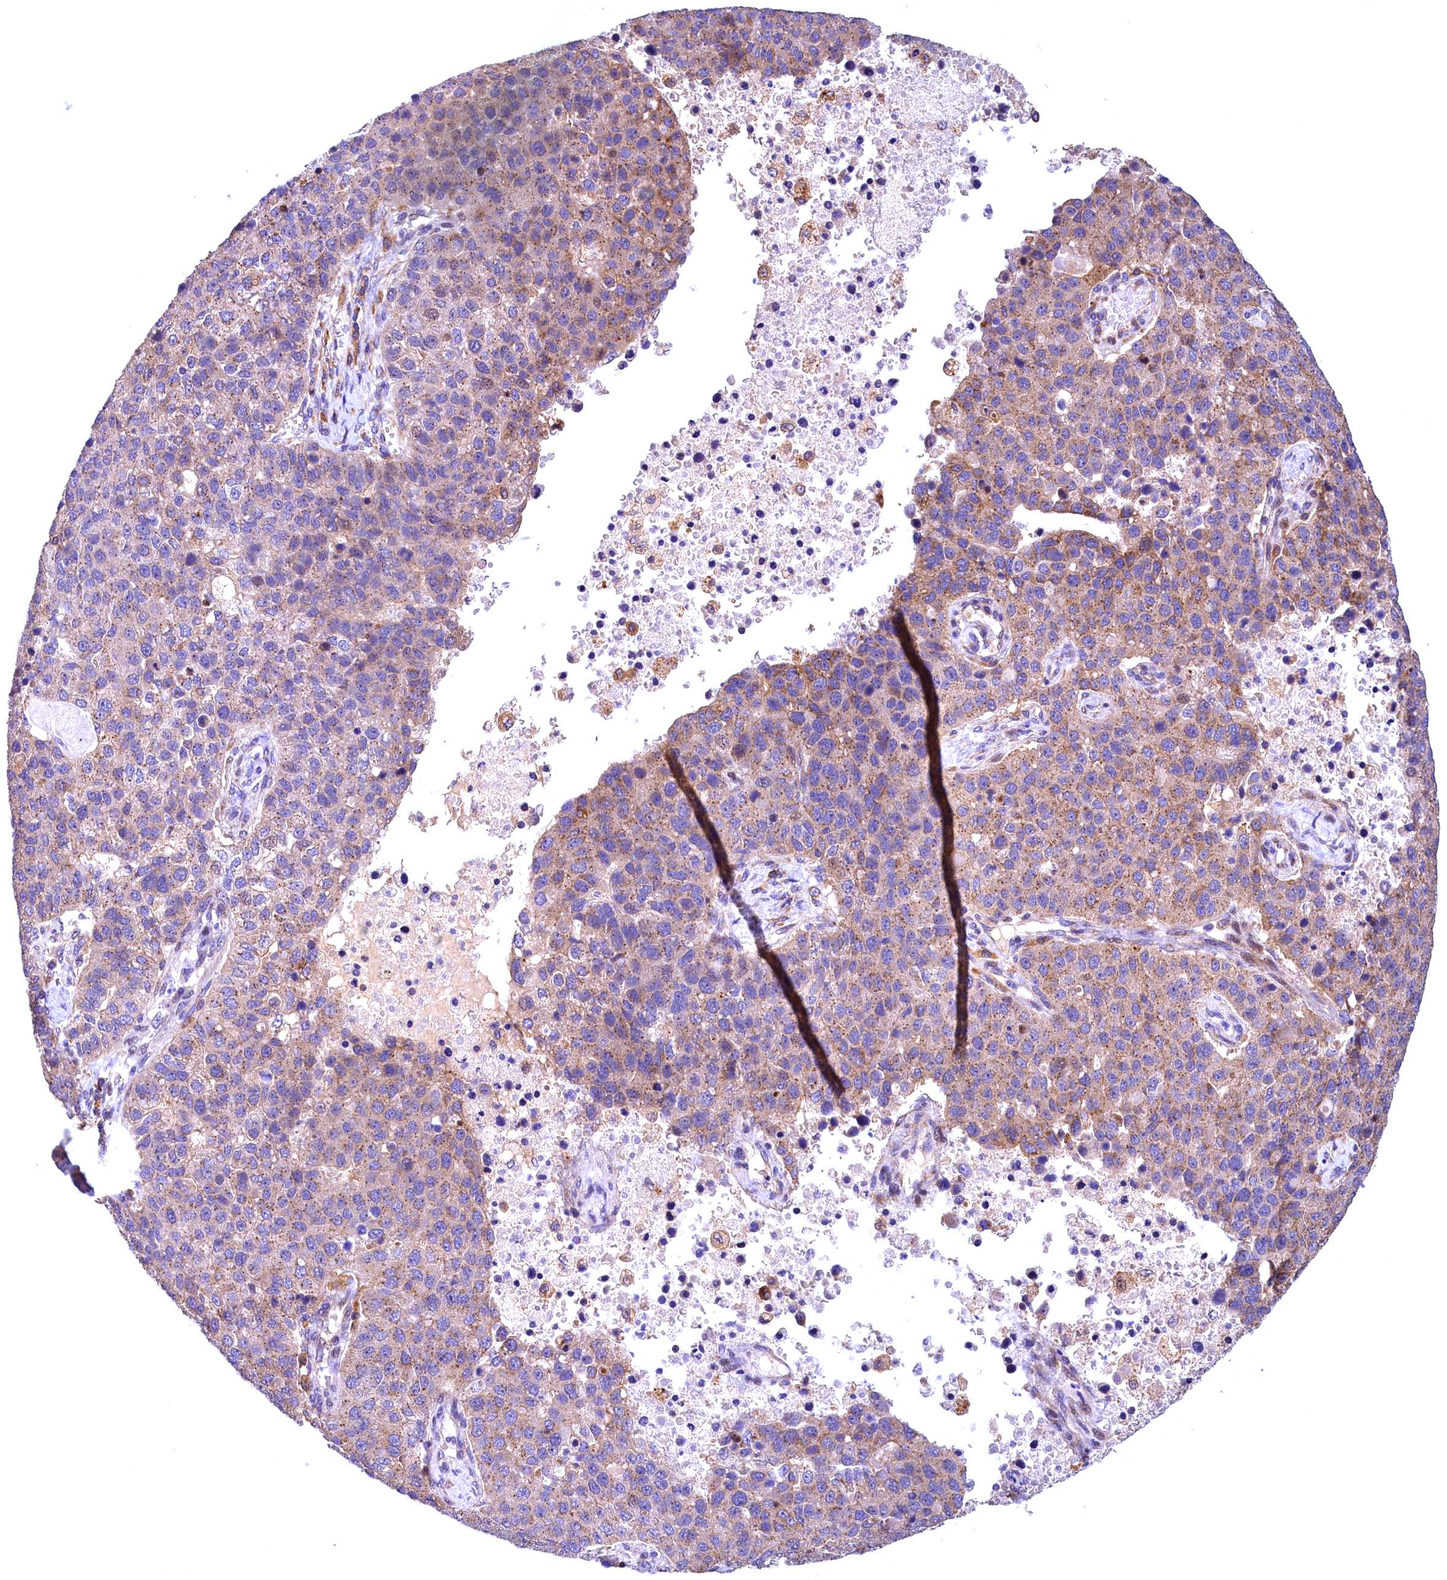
{"staining": {"intensity": "moderate", "quantity": "25%-75%", "location": "cytoplasmic/membranous"}, "tissue": "pancreatic cancer", "cell_type": "Tumor cells", "image_type": "cancer", "snomed": [{"axis": "morphology", "description": "Adenocarcinoma, NOS"}, {"axis": "topography", "description": "Pancreas"}], "caption": "A micrograph of human pancreatic adenocarcinoma stained for a protein displays moderate cytoplasmic/membranous brown staining in tumor cells.", "gene": "NAIP", "patient": {"sex": "female", "age": 61}}